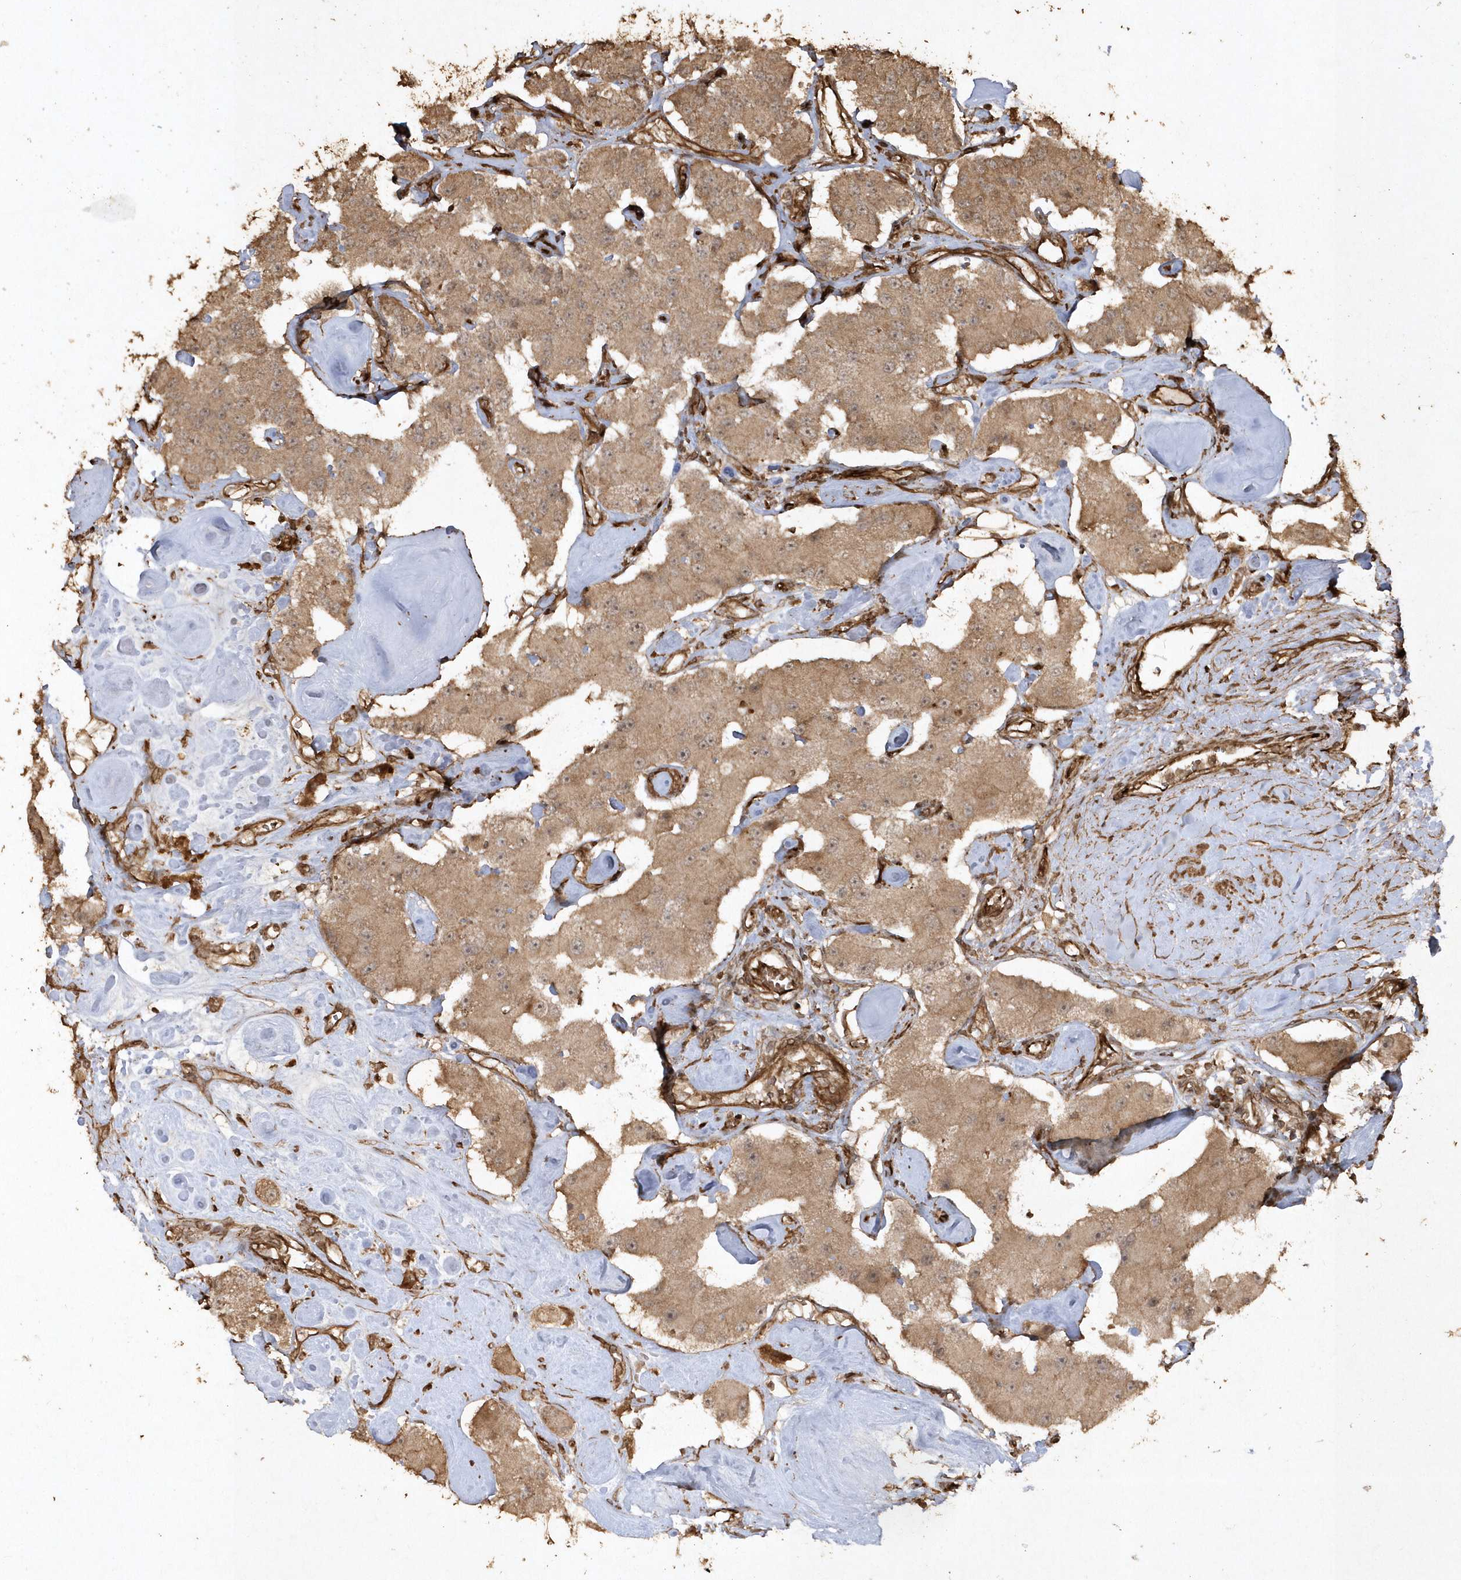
{"staining": {"intensity": "moderate", "quantity": ">75%", "location": "cytoplasmic/membranous"}, "tissue": "carcinoid", "cell_type": "Tumor cells", "image_type": "cancer", "snomed": [{"axis": "morphology", "description": "Carcinoid, malignant, NOS"}, {"axis": "topography", "description": "Pancreas"}], "caption": "Brown immunohistochemical staining in human carcinoid exhibits moderate cytoplasmic/membranous positivity in about >75% of tumor cells. (DAB IHC with brightfield microscopy, high magnification).", "gene": "AVPI1", "patient": {"sex": "male", "age": 41}}